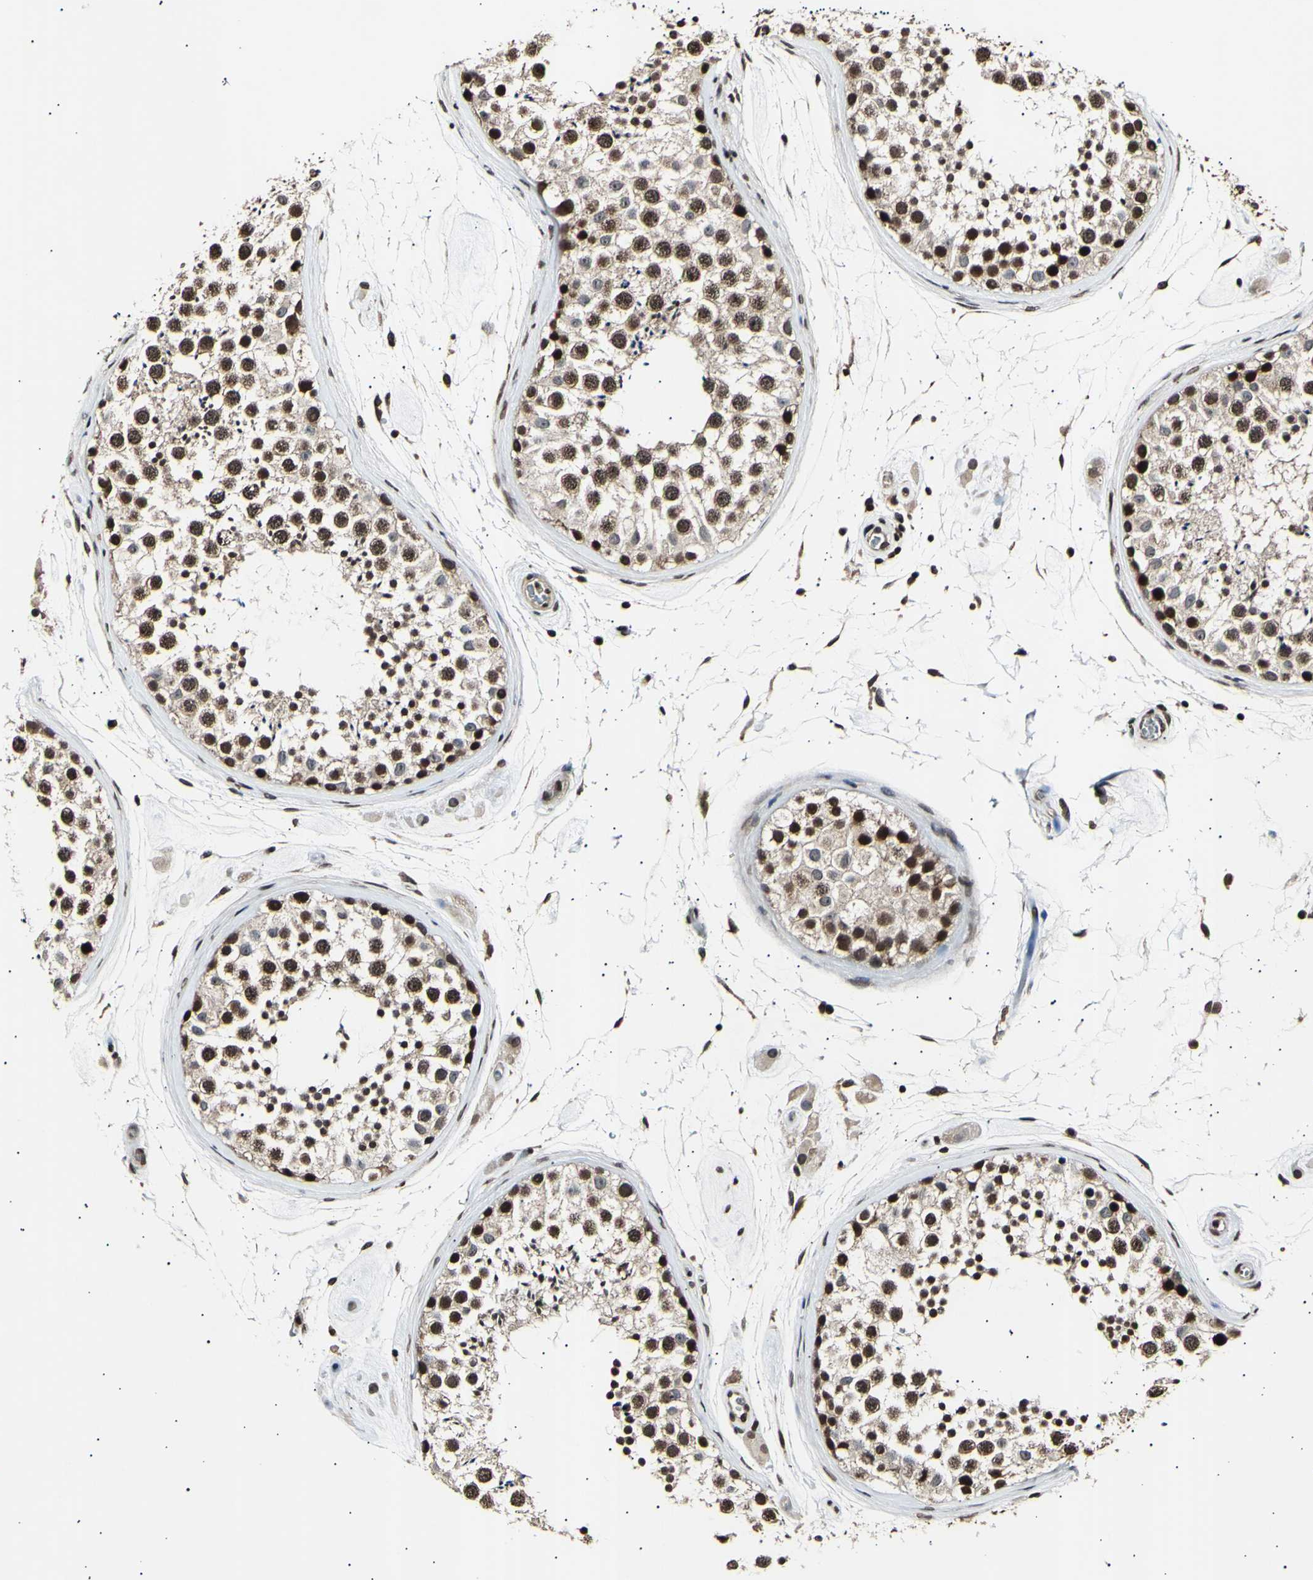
{"staining": {"intensity": "moderate", "quantity": ">75%", "location": "cytoplasmic/membranous,nuclear"}, "tissue": "testis", "cell_type": "Cells in seminiferous ducts", "image_type": "normal", "snomed": [{"axis": "morphology", "description": "Normal tissue, NOS"}, {"axis": "topography", "description": "Testis"}], "caption": "Moderate cytoplasmic/membranous,nuclear positivity is seen in approximately >75% of cells in seminiferous ducts in normal testis. The staining is performed using DAB (3,3'-diaminobenzidine) brown chromogen to label protein expression. The nuclei are counter-stained blue using hematoxylin.", "gene": "ANAPC7", "patient": {"sex": "male", "age": 46}}